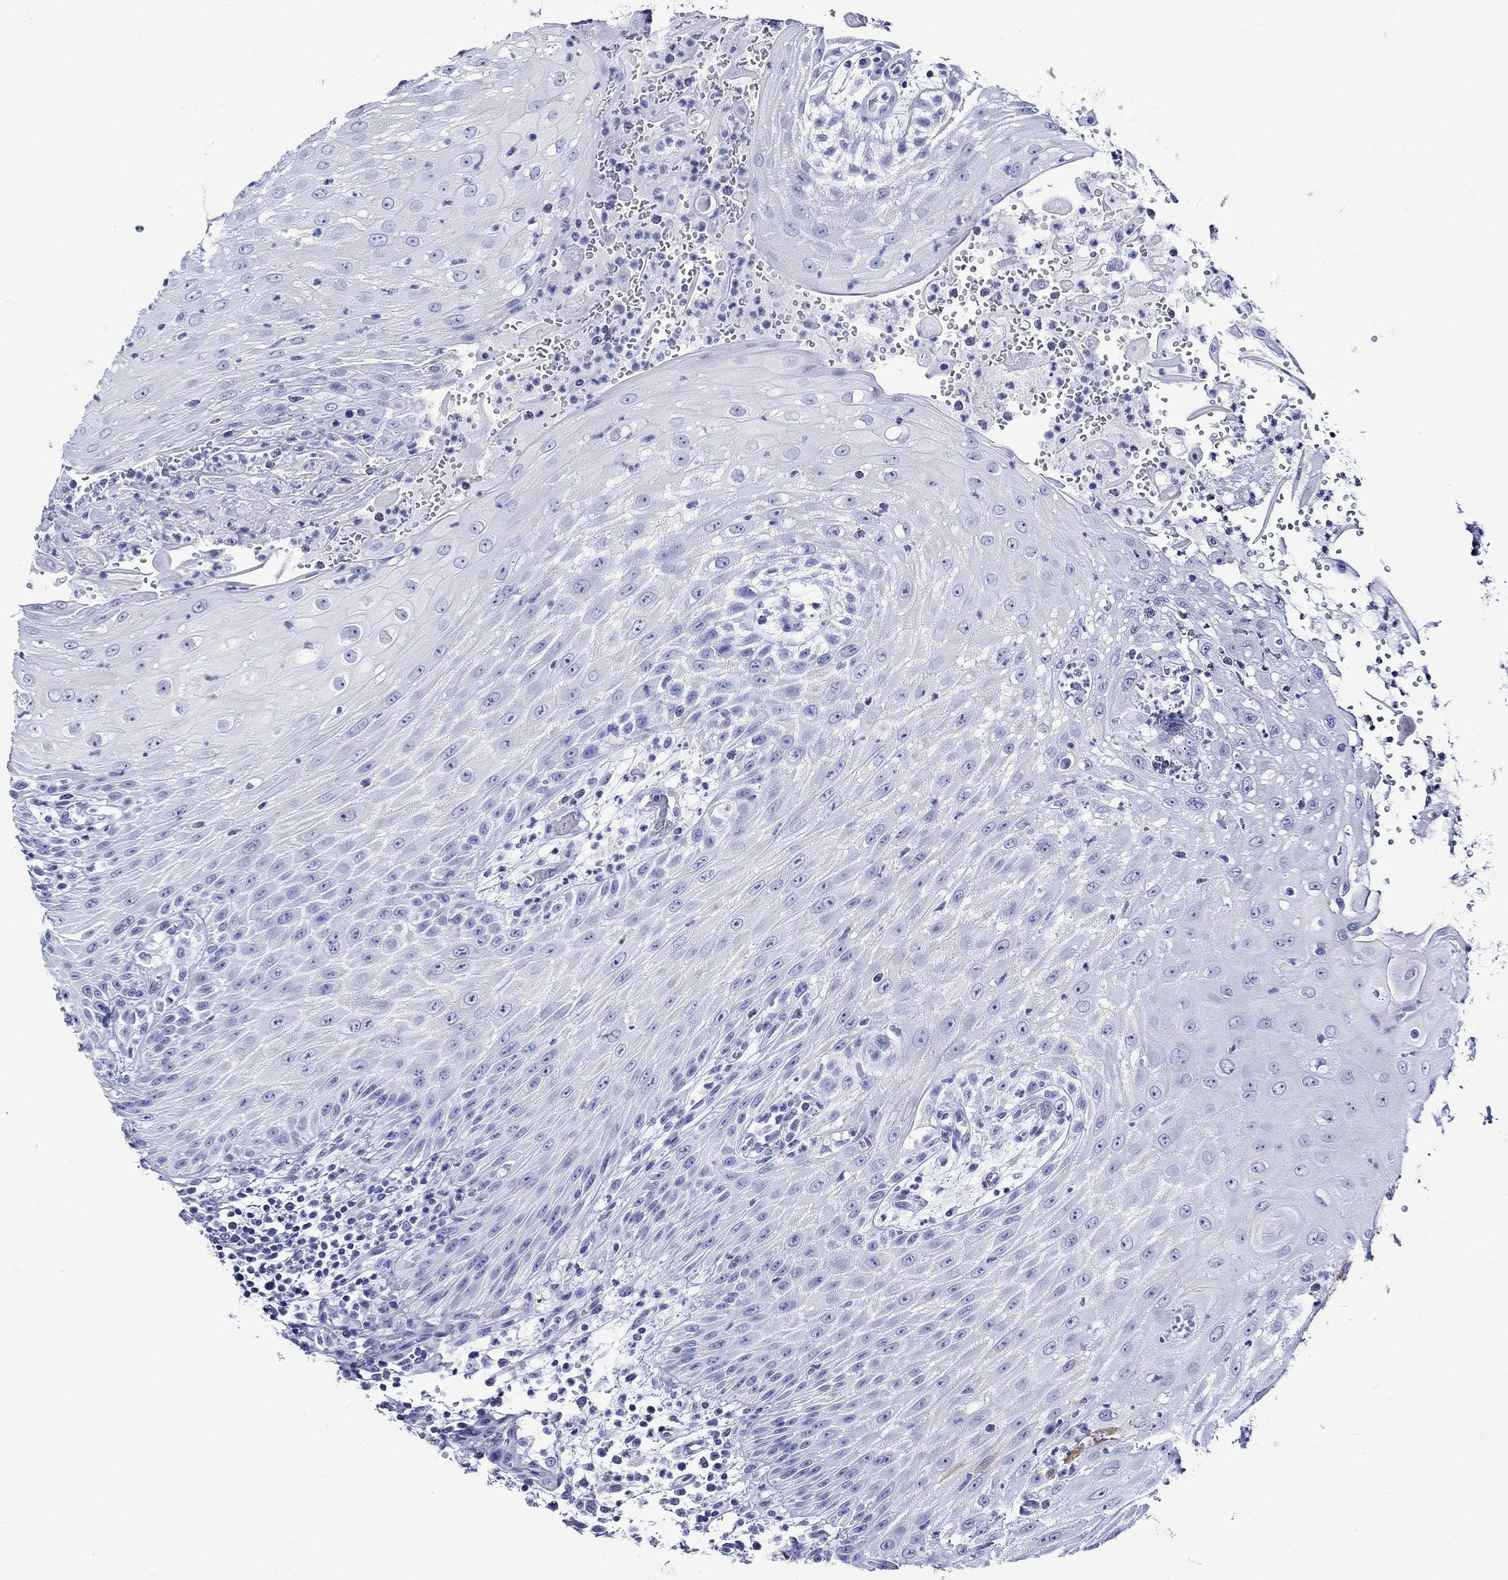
{"staining": {"intensity": "negative", "quantity": "none", "location": "none"}, "tissue": "head and neck cancer", "cell_type": "Tumor cells", "image_type": "cancer", "snomed": [{"axis": "morphology", "description": "Squamous cell carcinoma, NOS"}, {"axis": "topography", "description": "Oral tissue"}, {"axis": "topography", "description": "Head-Neck"}], "caption": "A histopathology image of human head and neck cancer is negative for staining in tumor cells.", "gene": "CRYAB", "patient": {"sex": "male", "age": 58}}